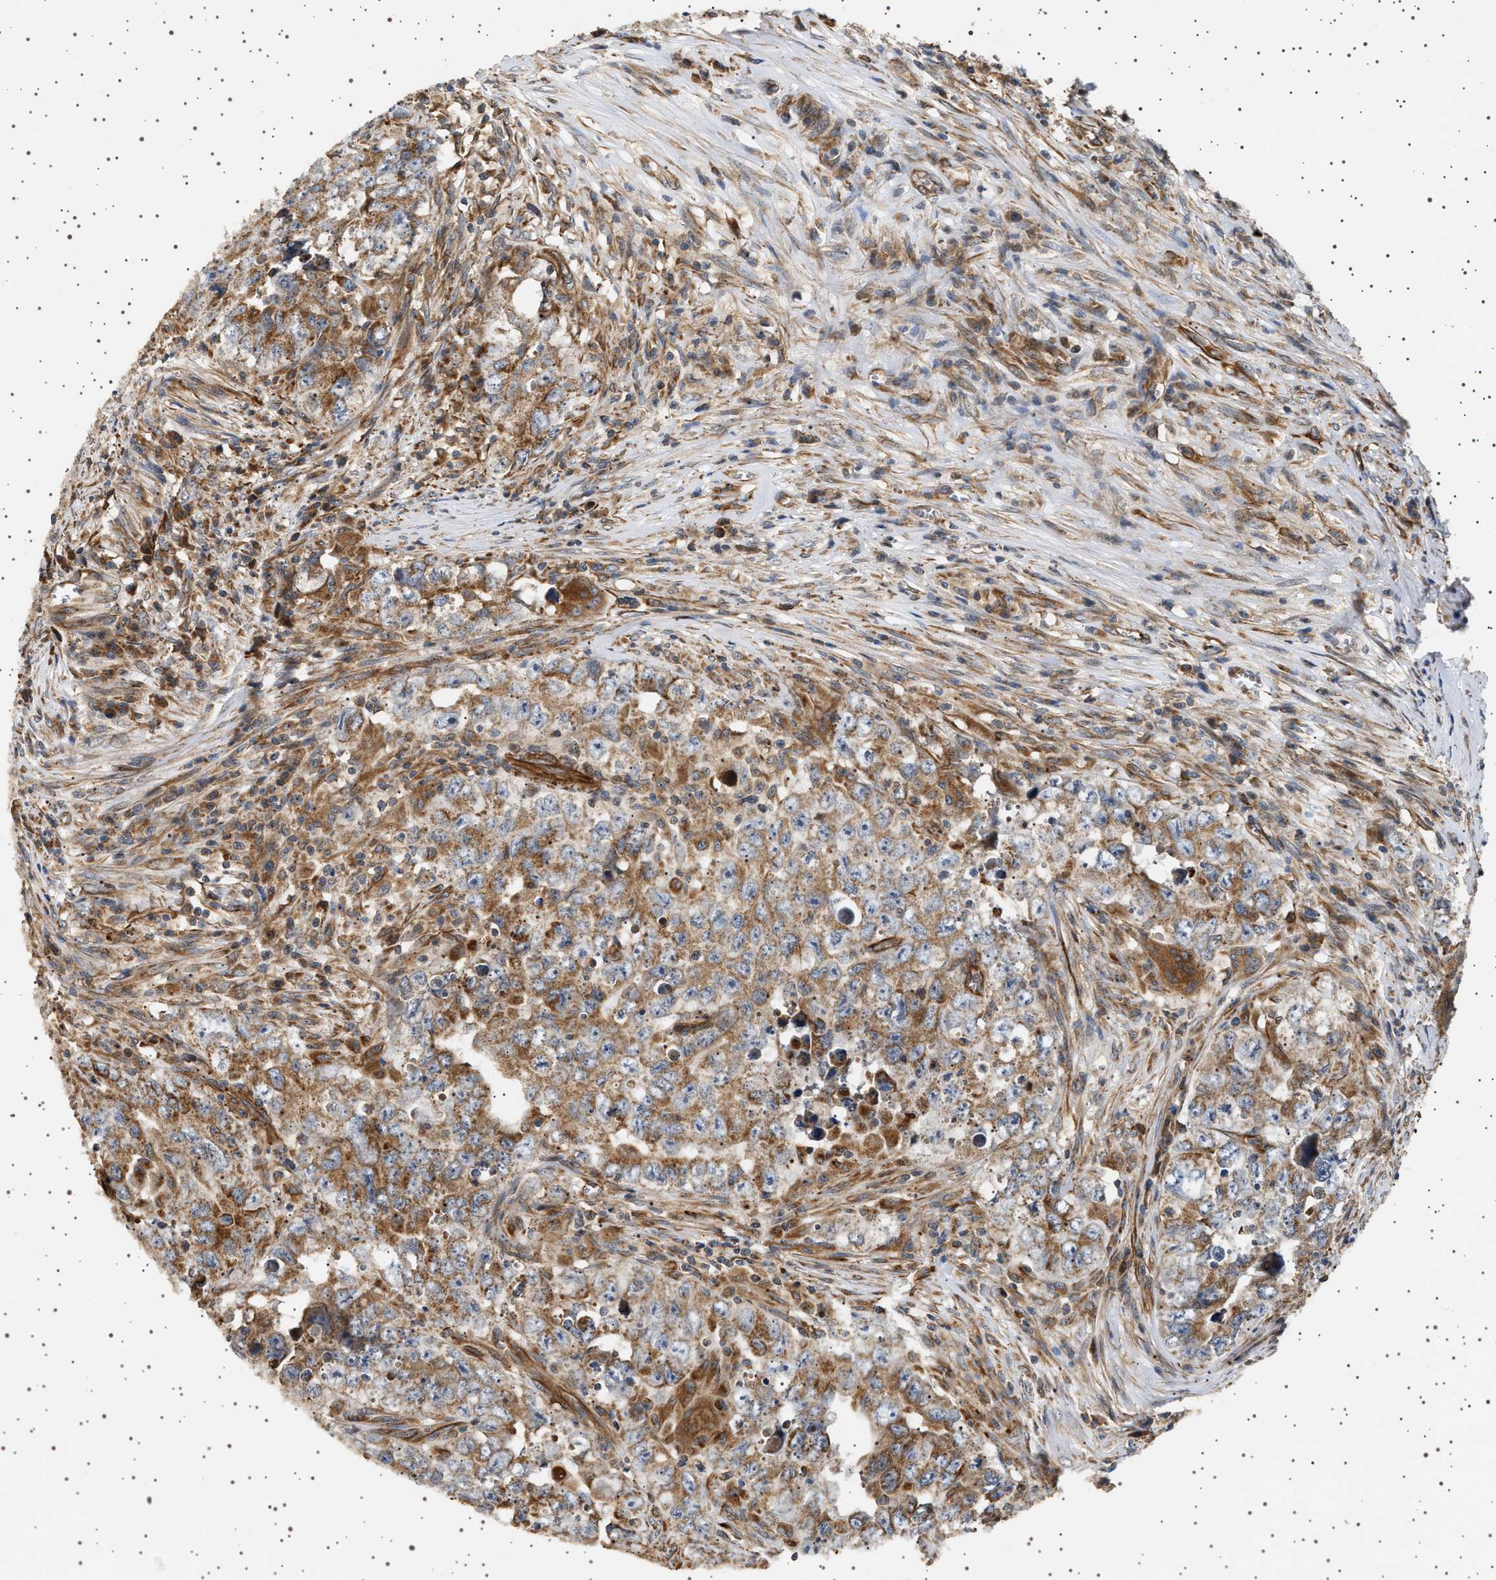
{"staining": {"intensity": "moderate", "quantity": ">75%", "location": "cytoplasmic/membranous"}, "tissue": "testis cancer", "cell_type": "Tumor cells", "image_type": "cancer", "snomed": [{"axis": "morphology", "description": "Seminoma, NOS"}, {"axis": "morphology", "description": "Carcinoma, Embryonal, NOS"}, {"axis": "topography", "description": "Testis"}], "caption": "An immunohistochemistry image of tumor tissue is shown. Protein staining in brown shows moderate cytoplasmic/membranous positivity in testis seminoma within tumor cells.", "gene": "TRUB2", "patient": {"sex": "male", "age": 43}}